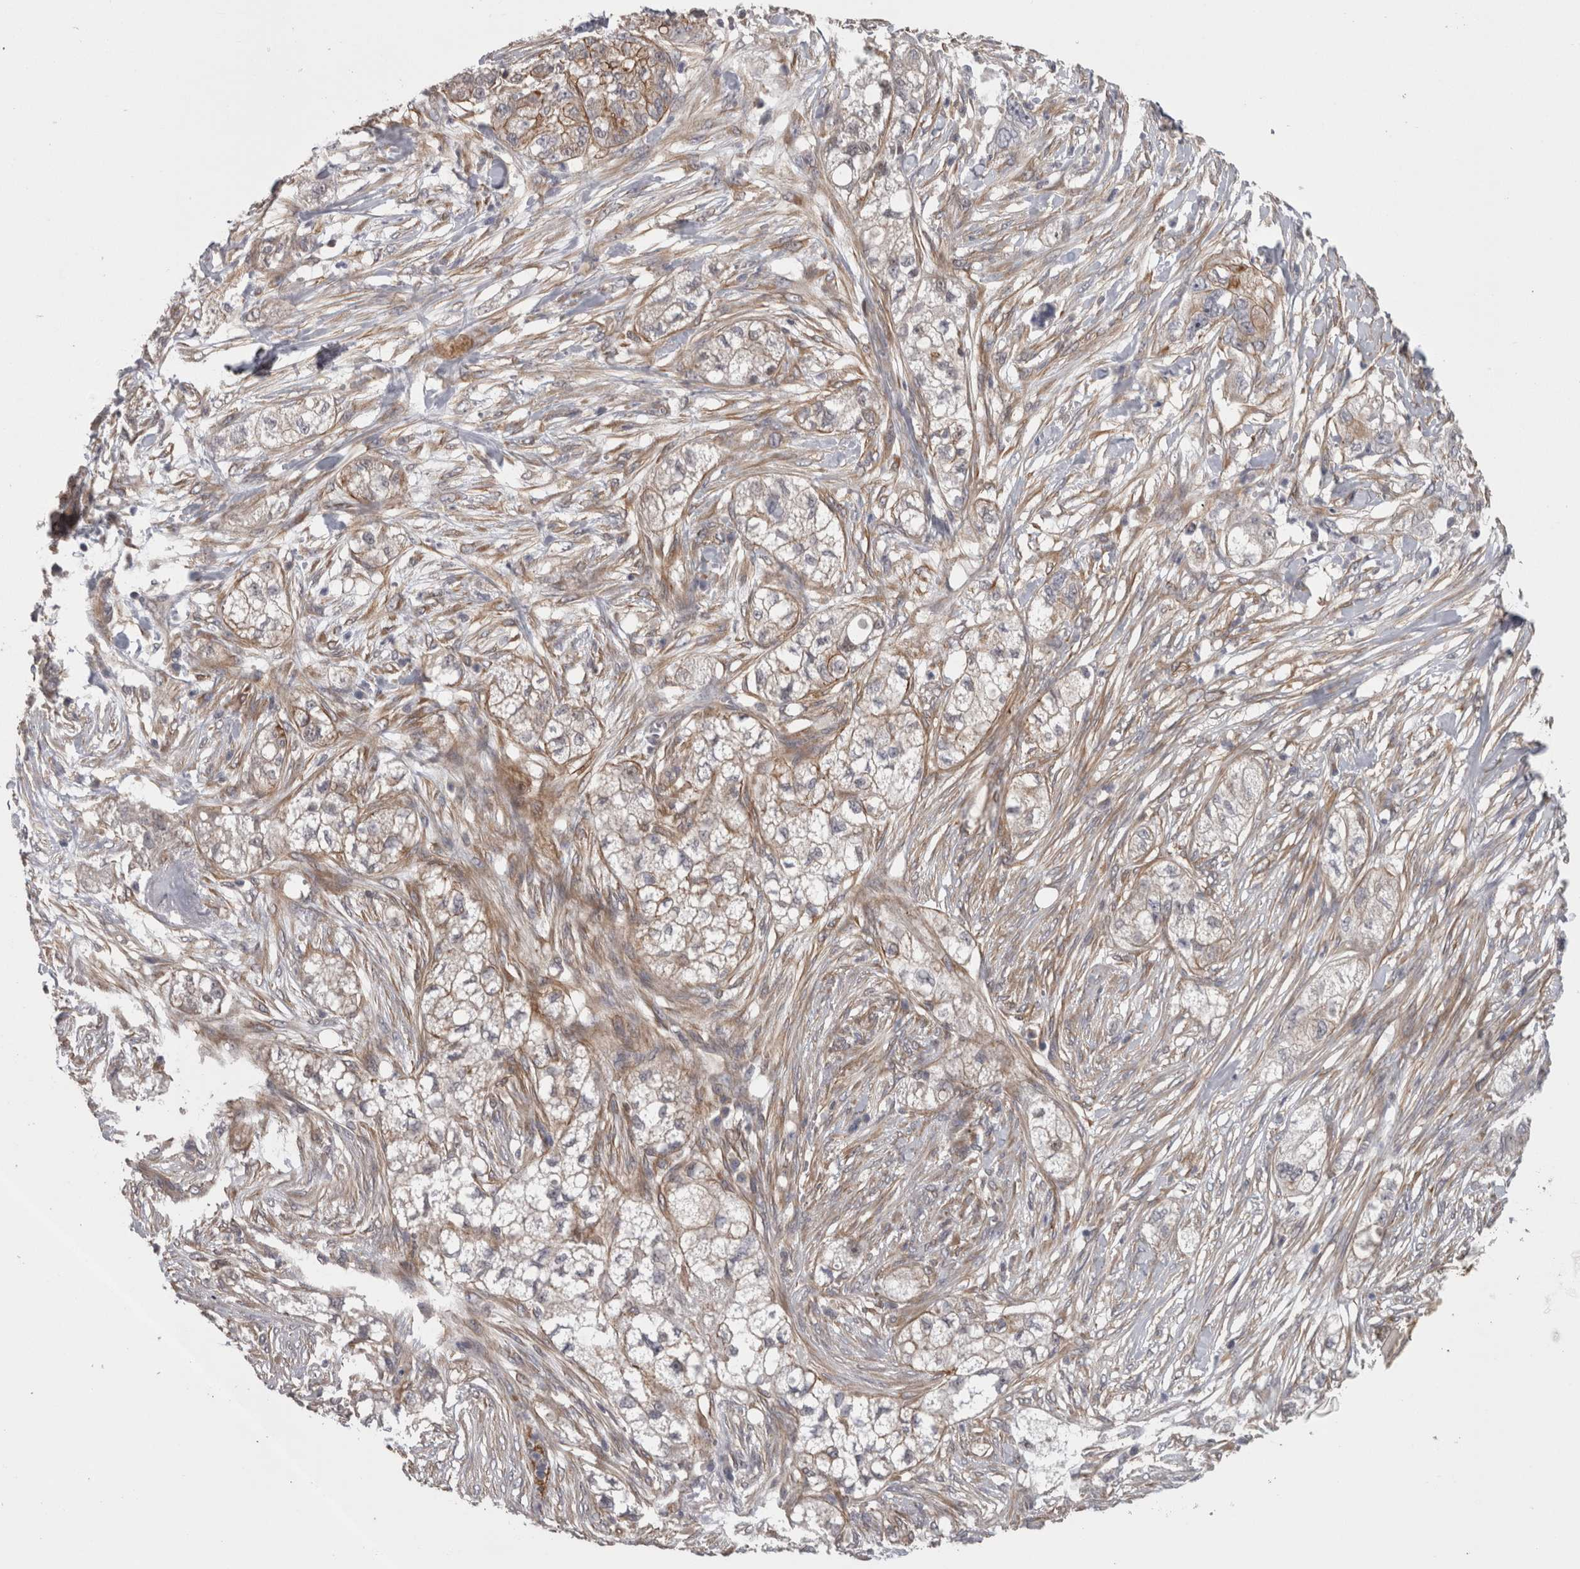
{"staining": {"intensity": "weak", "quantity": "<25%", "location": "cytoplasmic/membranous"}, "tissue": "pancreatic cancer", "cell_type": "Tumor cells", "image_type": "cancer", "snomed": [{"axis": "morphology", "description": "Adenocarcinoma, NOS"}, {"axis": "topography", "description": "Pancreas"}], "caption": "Micrograph shows no significant protein expression in tumor cells of pancreatic cancer.", "gene": "RMDN1", "patient": {"sex": "female", "age": 78}}